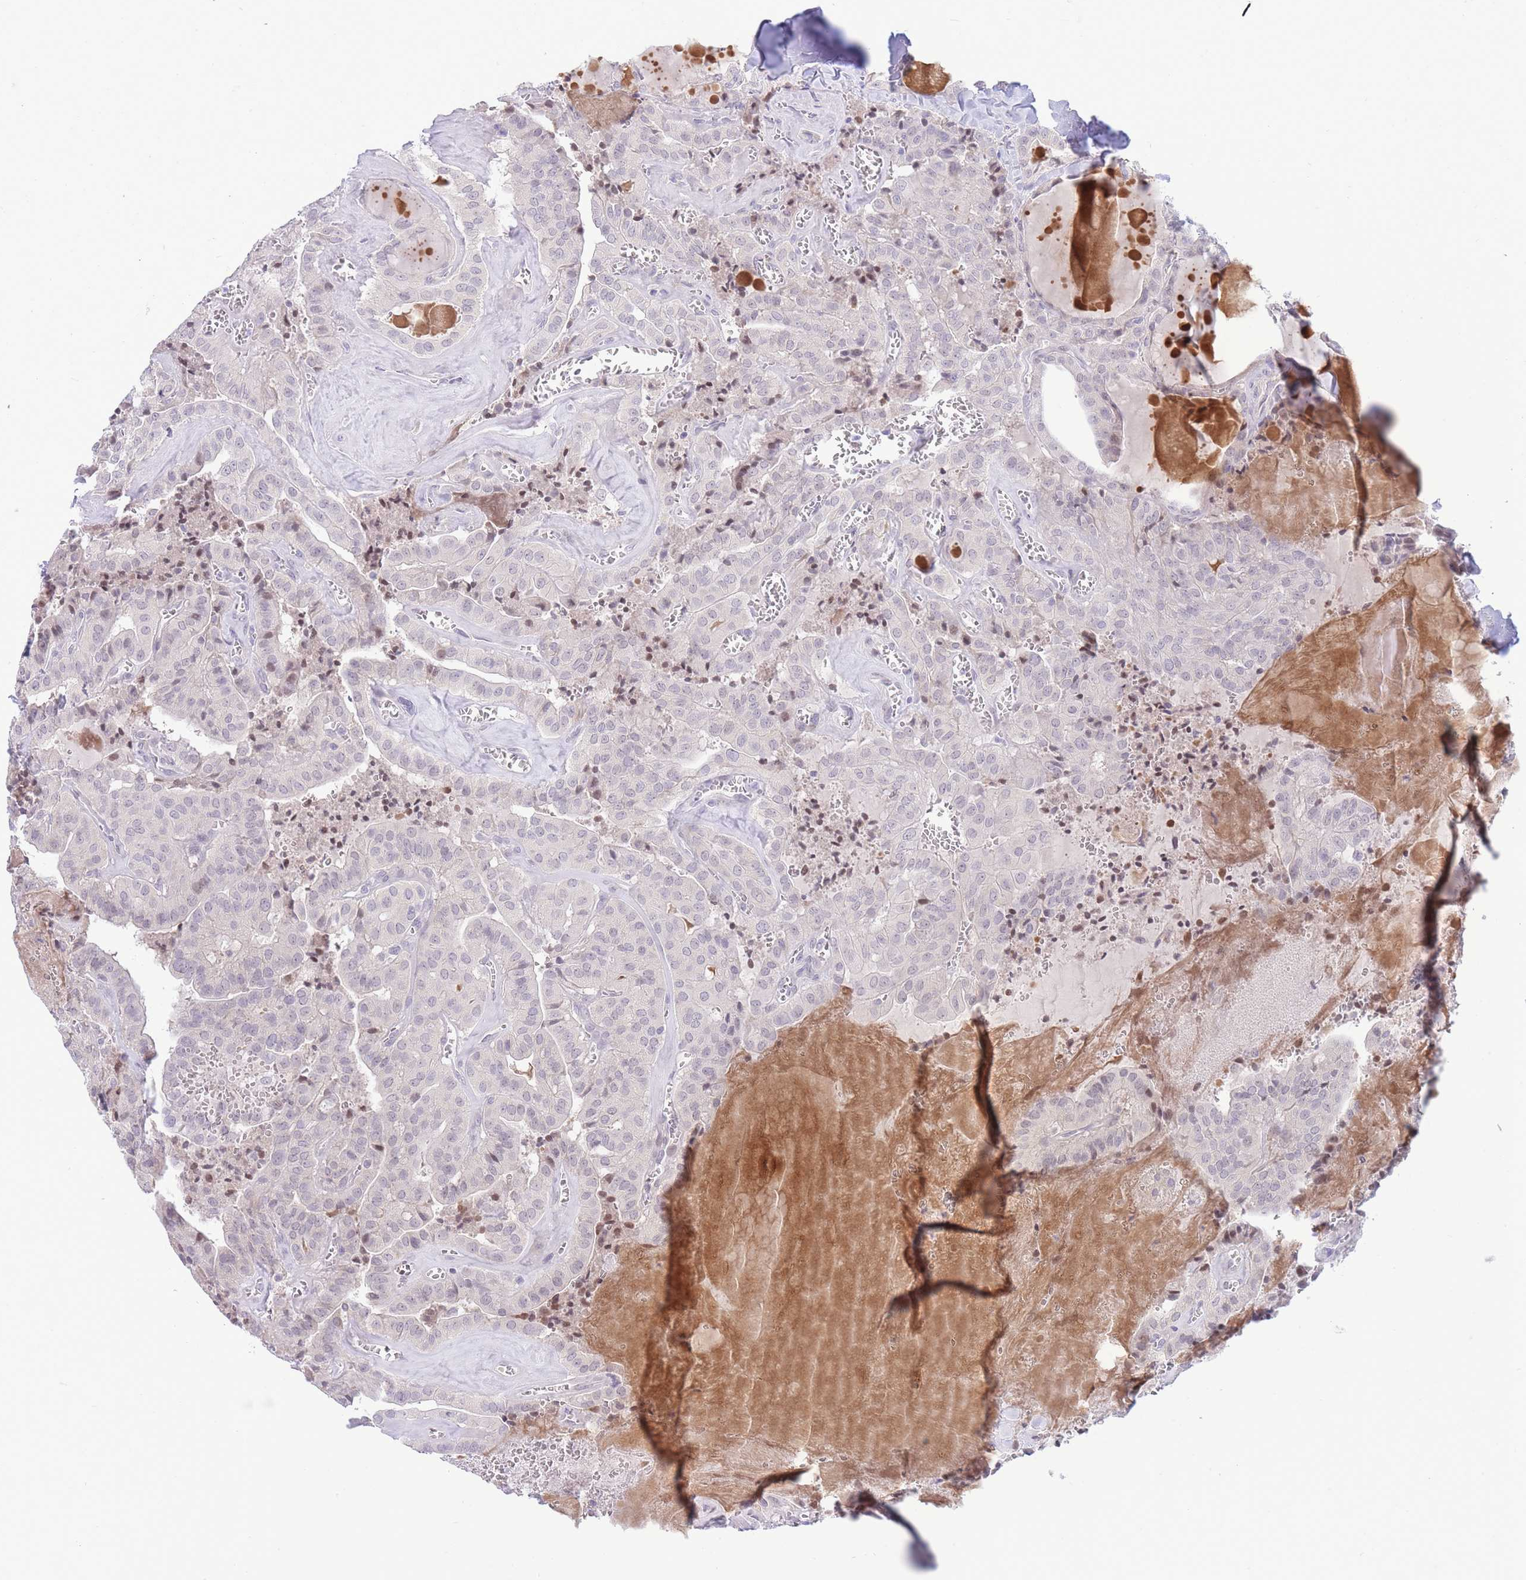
{"staining": {"intensity": "negative", "quantity": "none", "location": "none"}, "tissue": "thyroid cancer", "cell_type": "Tumor cells", "image_type": "cancer", "snomed": [{"axis": "morphology", "description": "Papillary adenocarcinoma, NOS"}, {"axis": "topography", "description": "Thyroid gland"}], "caption": "High power microscopy photomicrograph of an immunohistochemistry (IHC) micrograph of thyroid cancer (papillary adenocarcinoma), revealing no significant staining in tumor cells. The staining was performed using DAB to visualize the protein expression in brown, while the nuclei were stained in blue with hematoxylin (Magnification: 20x).", "gene": "FBXO46", "patient": {"sex": "male", "age": 52}}